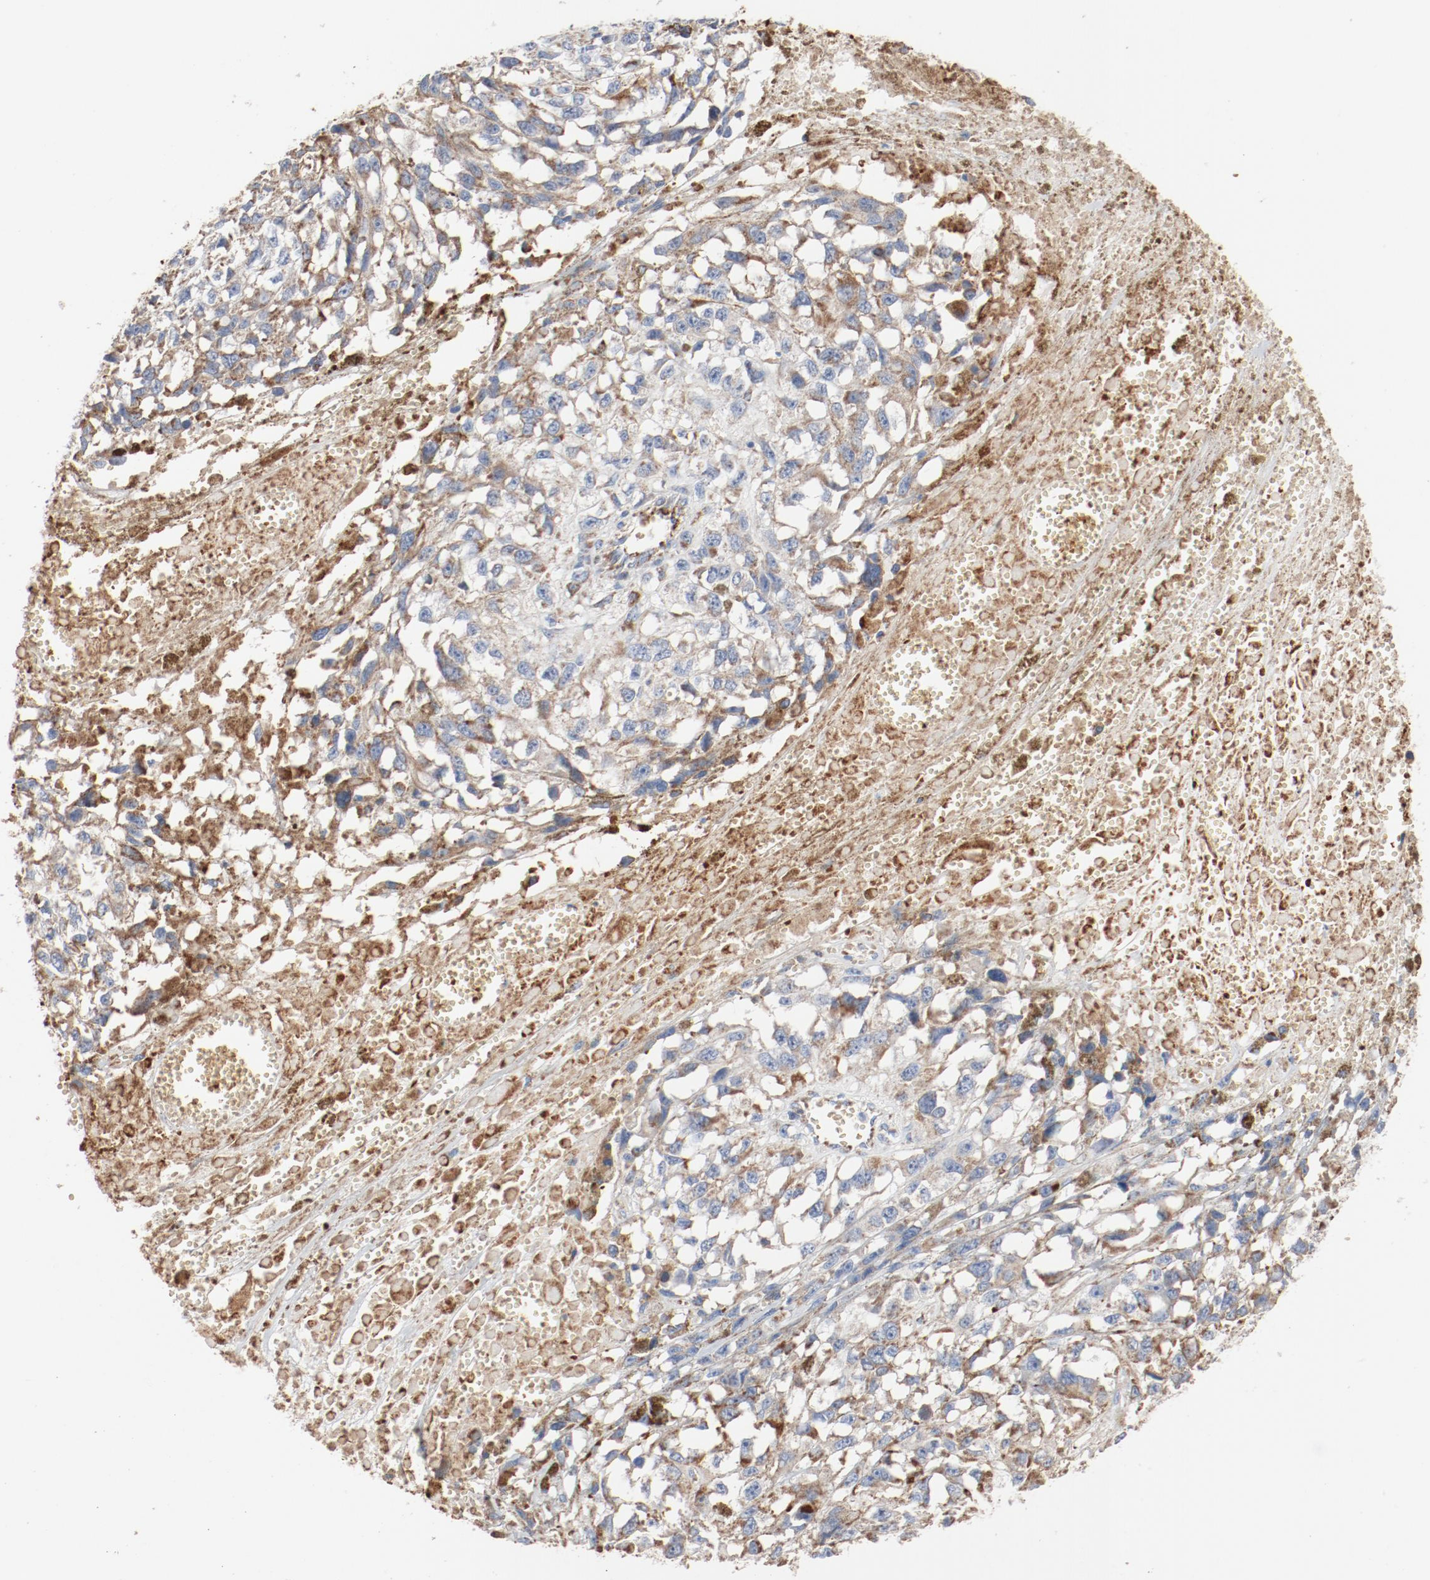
{"staining": {"intensity": "weak", "quantity": ">75%", "location": "cytoplasmic/membranous"}, "tissue": "melanoma", "cell_type": "Tumor cells", "image_type": "cancer", "snomed": [{"axis": "morphology", "description": "Malignant melanoma, Metastatic site"}, {"axis": "topography", "description": "Lymph node"}], "caption": "IHC image of melanoma stained for a protein (brown), which exhibits low levels of weak cytoplasmic/membranous positivity in about >75% of tumor cells.", "gene": "NDUFB8", "patient": {"sex": "male", "age": 59}}